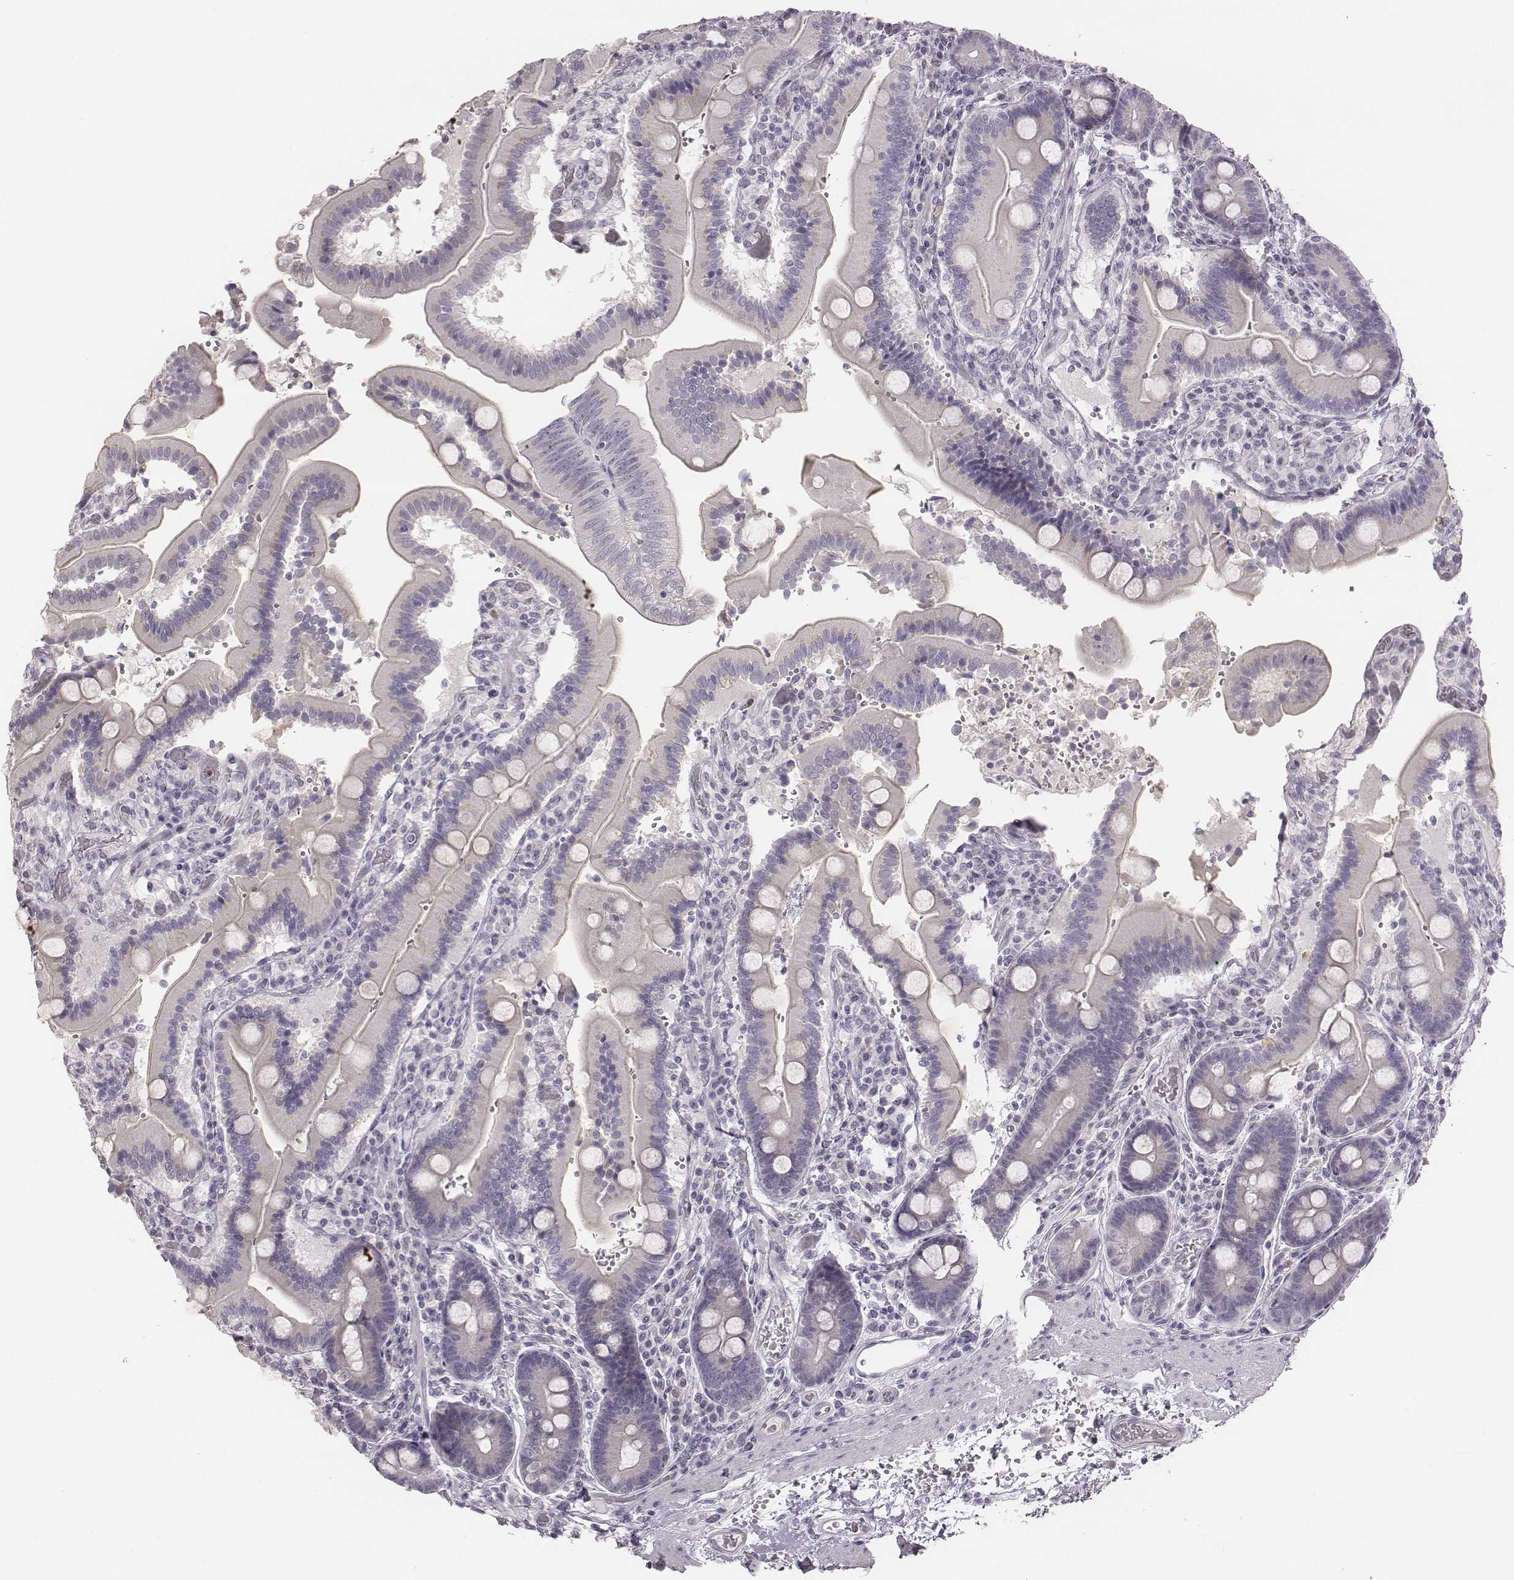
{"staining": {"intensity": "negative", "quantity": "none", "location": "none"}, "tissue": "duodenum", "cell_type": "Glandular cells", "image_type": "normal", "snomed": [{"axis": "morphology", "description": "Normal tissue, NOS"}, {"axis": "topography", "description": "Duodenum"}], "caption": "This is an IHC image of unremarkable human duodenum. There is no positivity in glandular cells.", "gene": "KCNJ12", "patient": {"sex": "female", "age": 62}}